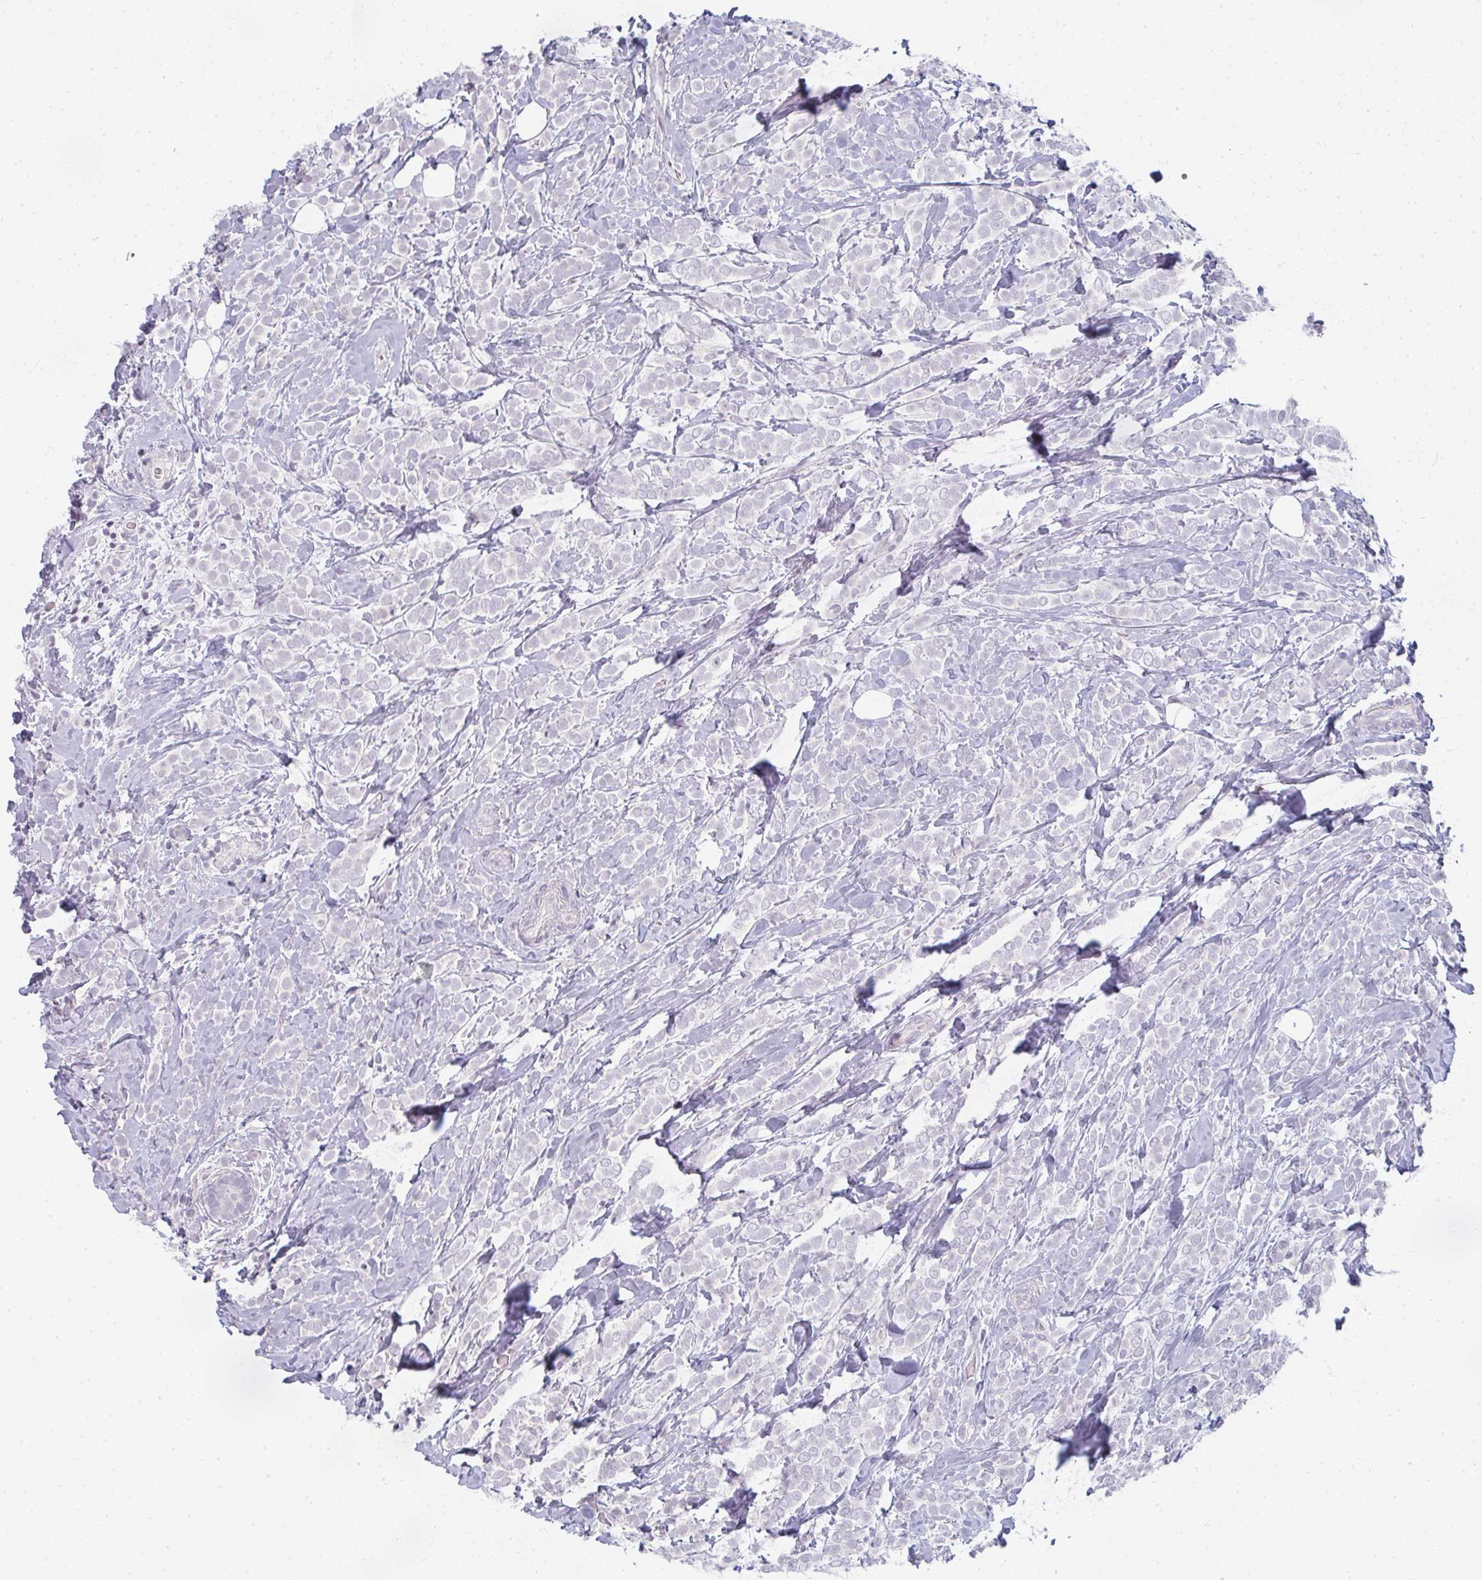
{"staining": {"intensity": "negative", "quantity": "none", "location": "none"}, "tissue": "breast cancer", "cell_type": "Tumor cells", "image_type": "cancer", "snomed": [{"axis": "morphology", "description": "Lobular carcinoma"}, {"axis": "topography", "description": "Breast"}], "caption": "Lobular carcinoma (breast) stained for a protein using IHC displays no expression tumor cells.", "gene": "RBBP6", "patient": {"sex": "female", "age": 49}}